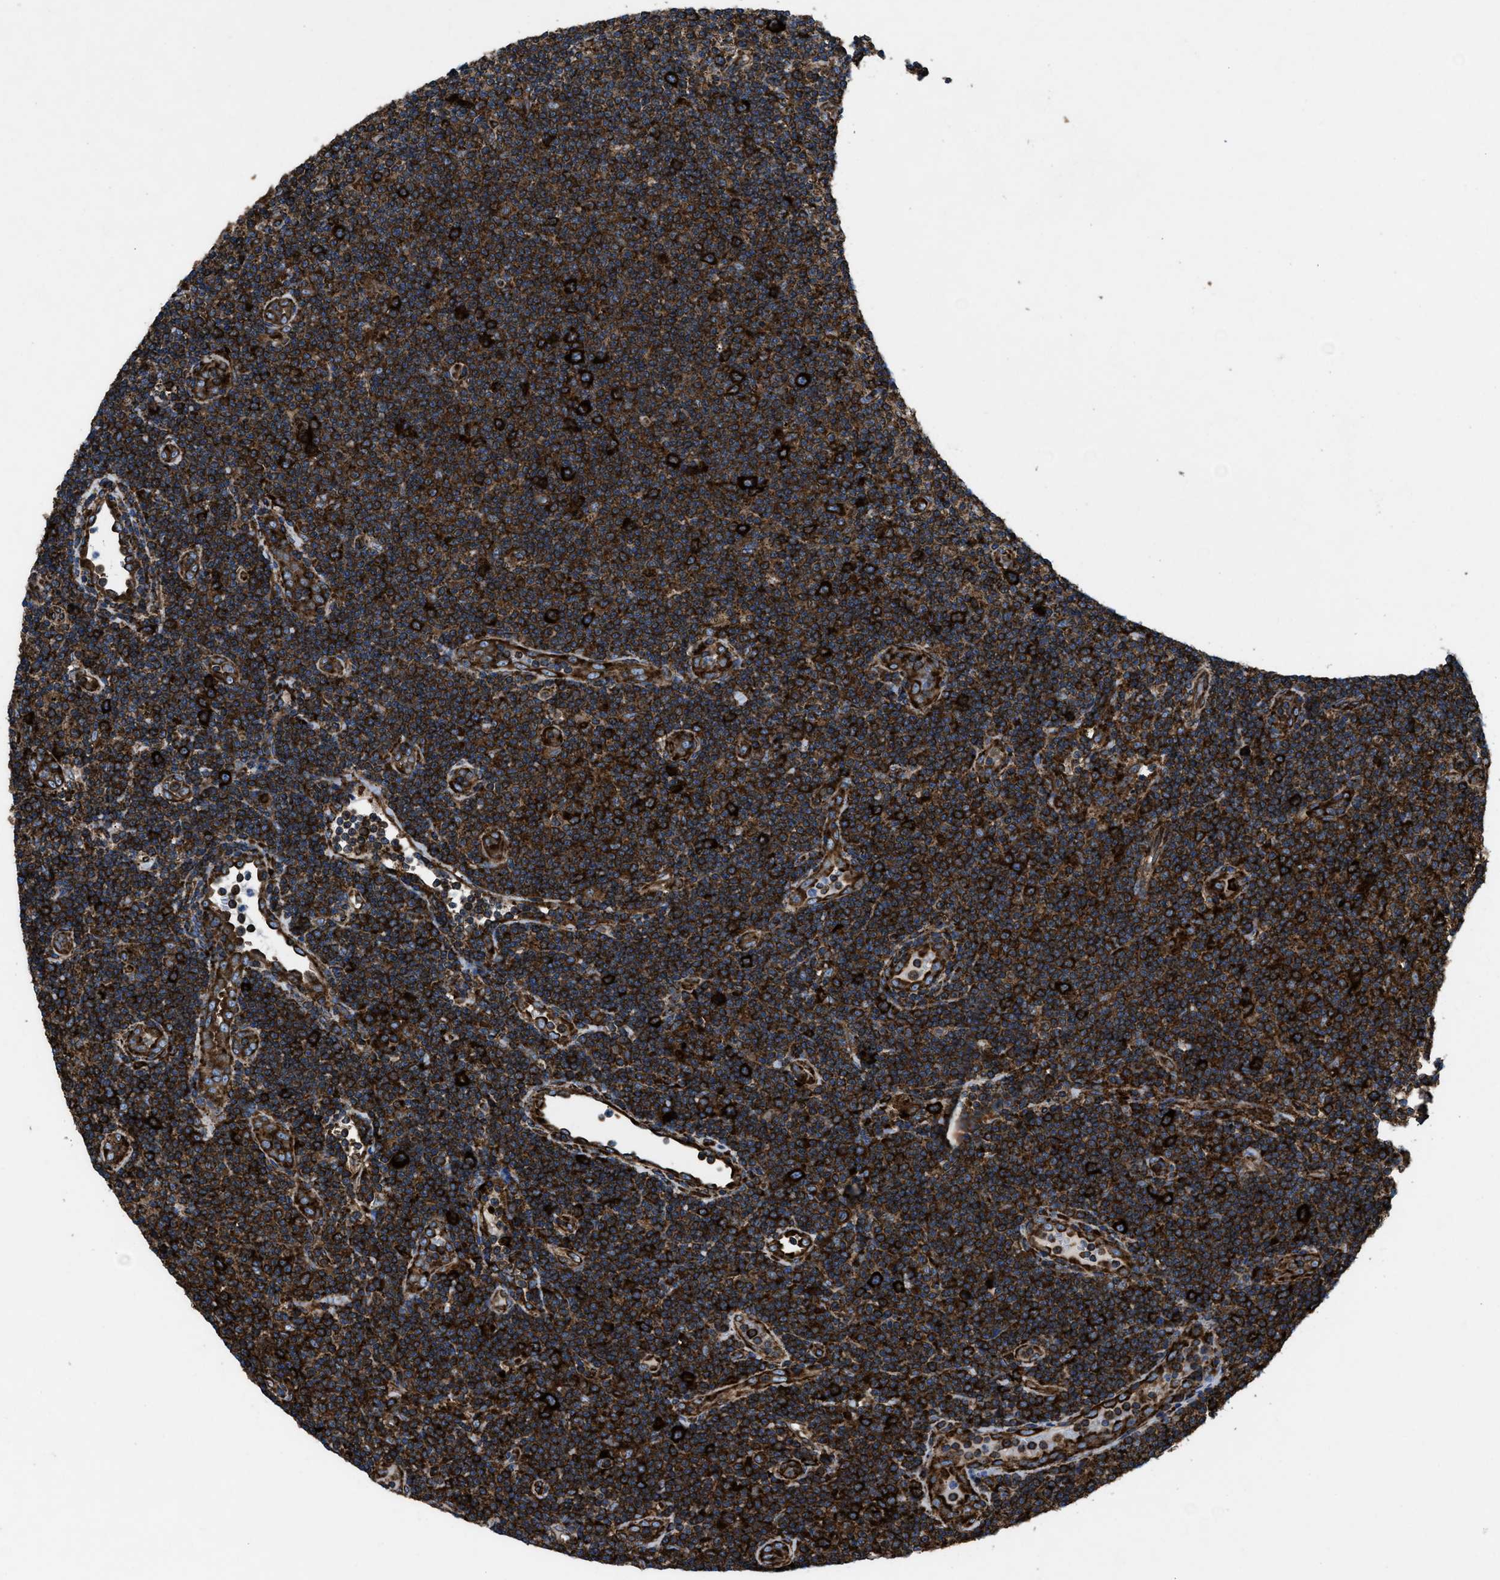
{"staining": {"intensity": "strong", "quantity": ">75%", "location": "cytoplasmic/membranous"}, "tissue": "lymphoma", "cell_type": "Tumor cells", "image_type": "cancer", "snomed": [{"axis": "morphology", "description": "Malignant lymphoma, non-Hodgkin's type, Low grade"}, {"axis": "topography", "description": "Lymph node"}], "caption": "DAB (3,3'-diaminobenzidine) immunohistochemical staining of low-grade malignant lymphoma, non-Hodgkin's type reveals strong cytoplasmic/membranous protein positivity in about >75% of tumor cells.", "gene": "CAPRIN1", "patient": {"sex": "male", "age": 83}}